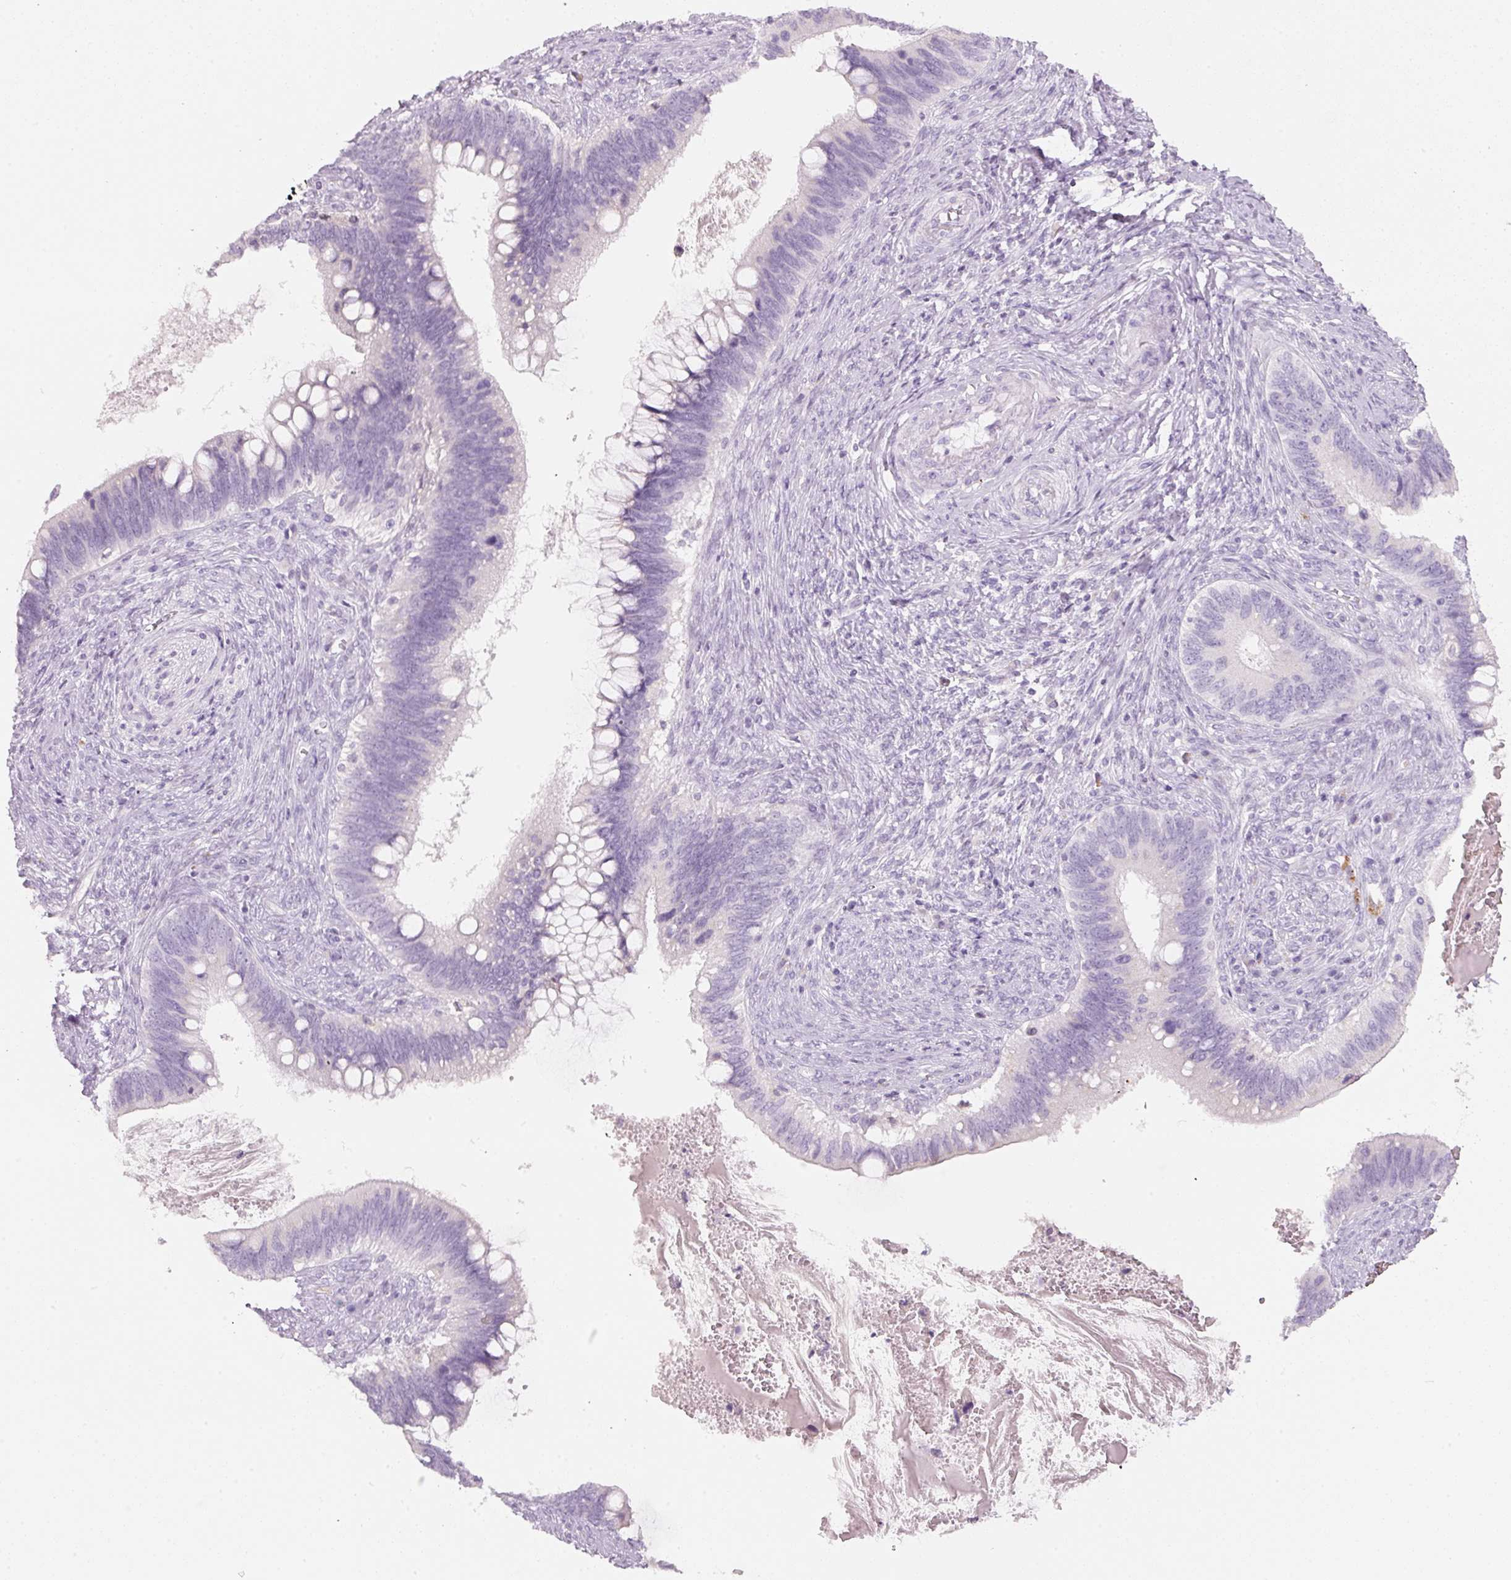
{"staining": {"intensity": "negative", "quantity": "none", "location": "none"}, "tissue": "cervical cancer", "cell_type": "Tumor cells", "image_type": "cancer", "snomed": [{"axis": "morphology", "description": "Adenocarcinoma, NOS"}, {"axis": "topography", "description": "Cervix"}], "caption": "There is no significant expression in tumor cells of cervical cancer (adenocarcinoma). (DAB (3,3'-diaminobenzidine) IHC with hematoxylin counter stain).", "gene": "ENSG00000206549", "patient": {"sex": "female", "age": 42}}